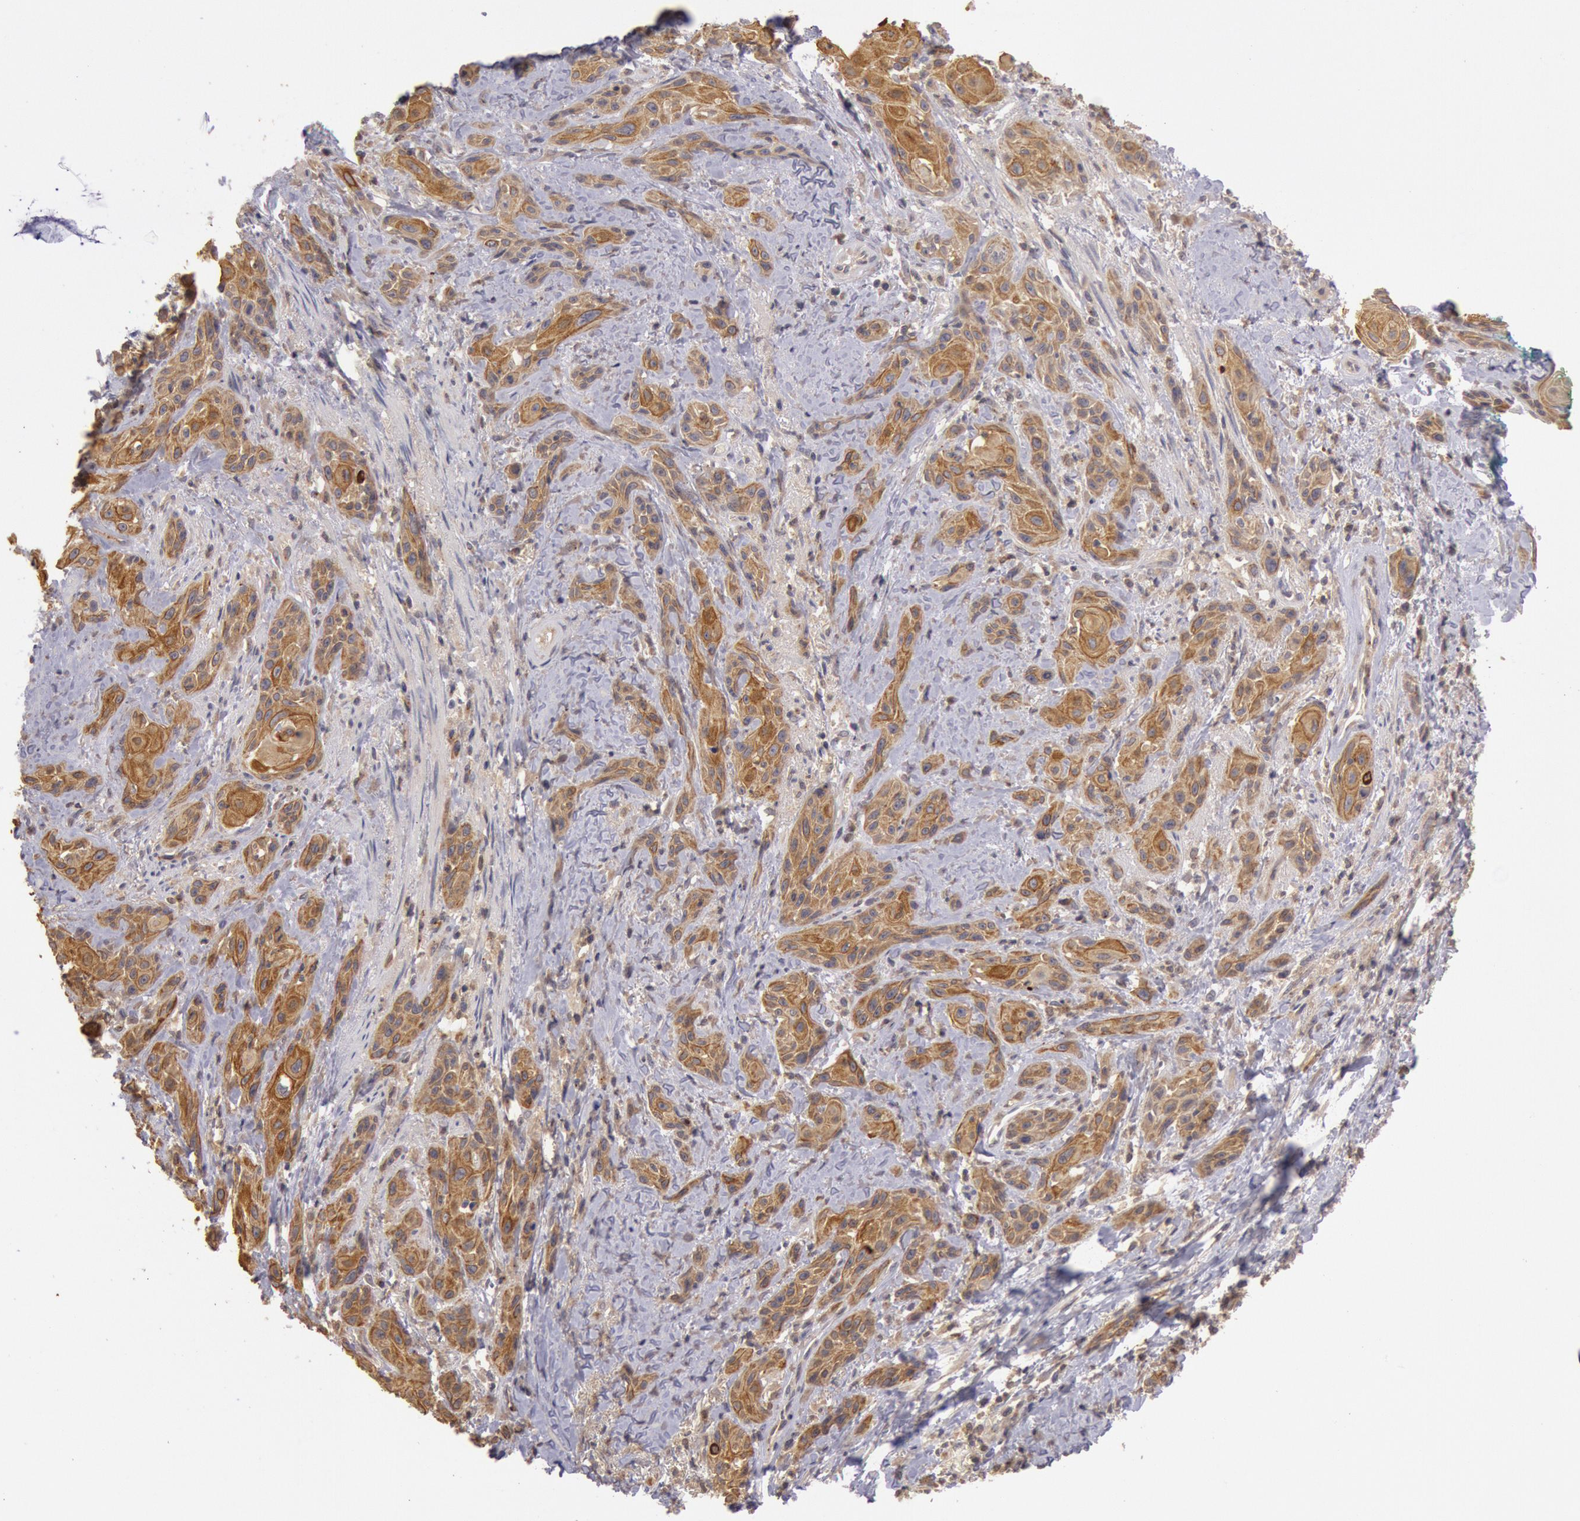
{"staining": {"intensity": "strong", "quantity": ">75%", "location": "cytoplasmic/membranous"}, "tissue": "skin cancer", "cell_type": "Tumor cells", "image_type": "cancer", "snomed": [{"axis": "morphology", "description": "Squamous cell carcinoma, NOS"}, {"axis": "topography", "description": "Skin"}, {"axis": "topography", "description": "Anal"}], "caption": "Strong cytoplasmic/membranous positivity is identified in approximately >75% of tumor cells in squamous cell carcinoma (skin).", "gene": "PLA2G6", "patient": {"sex": "male", "age": 64}}